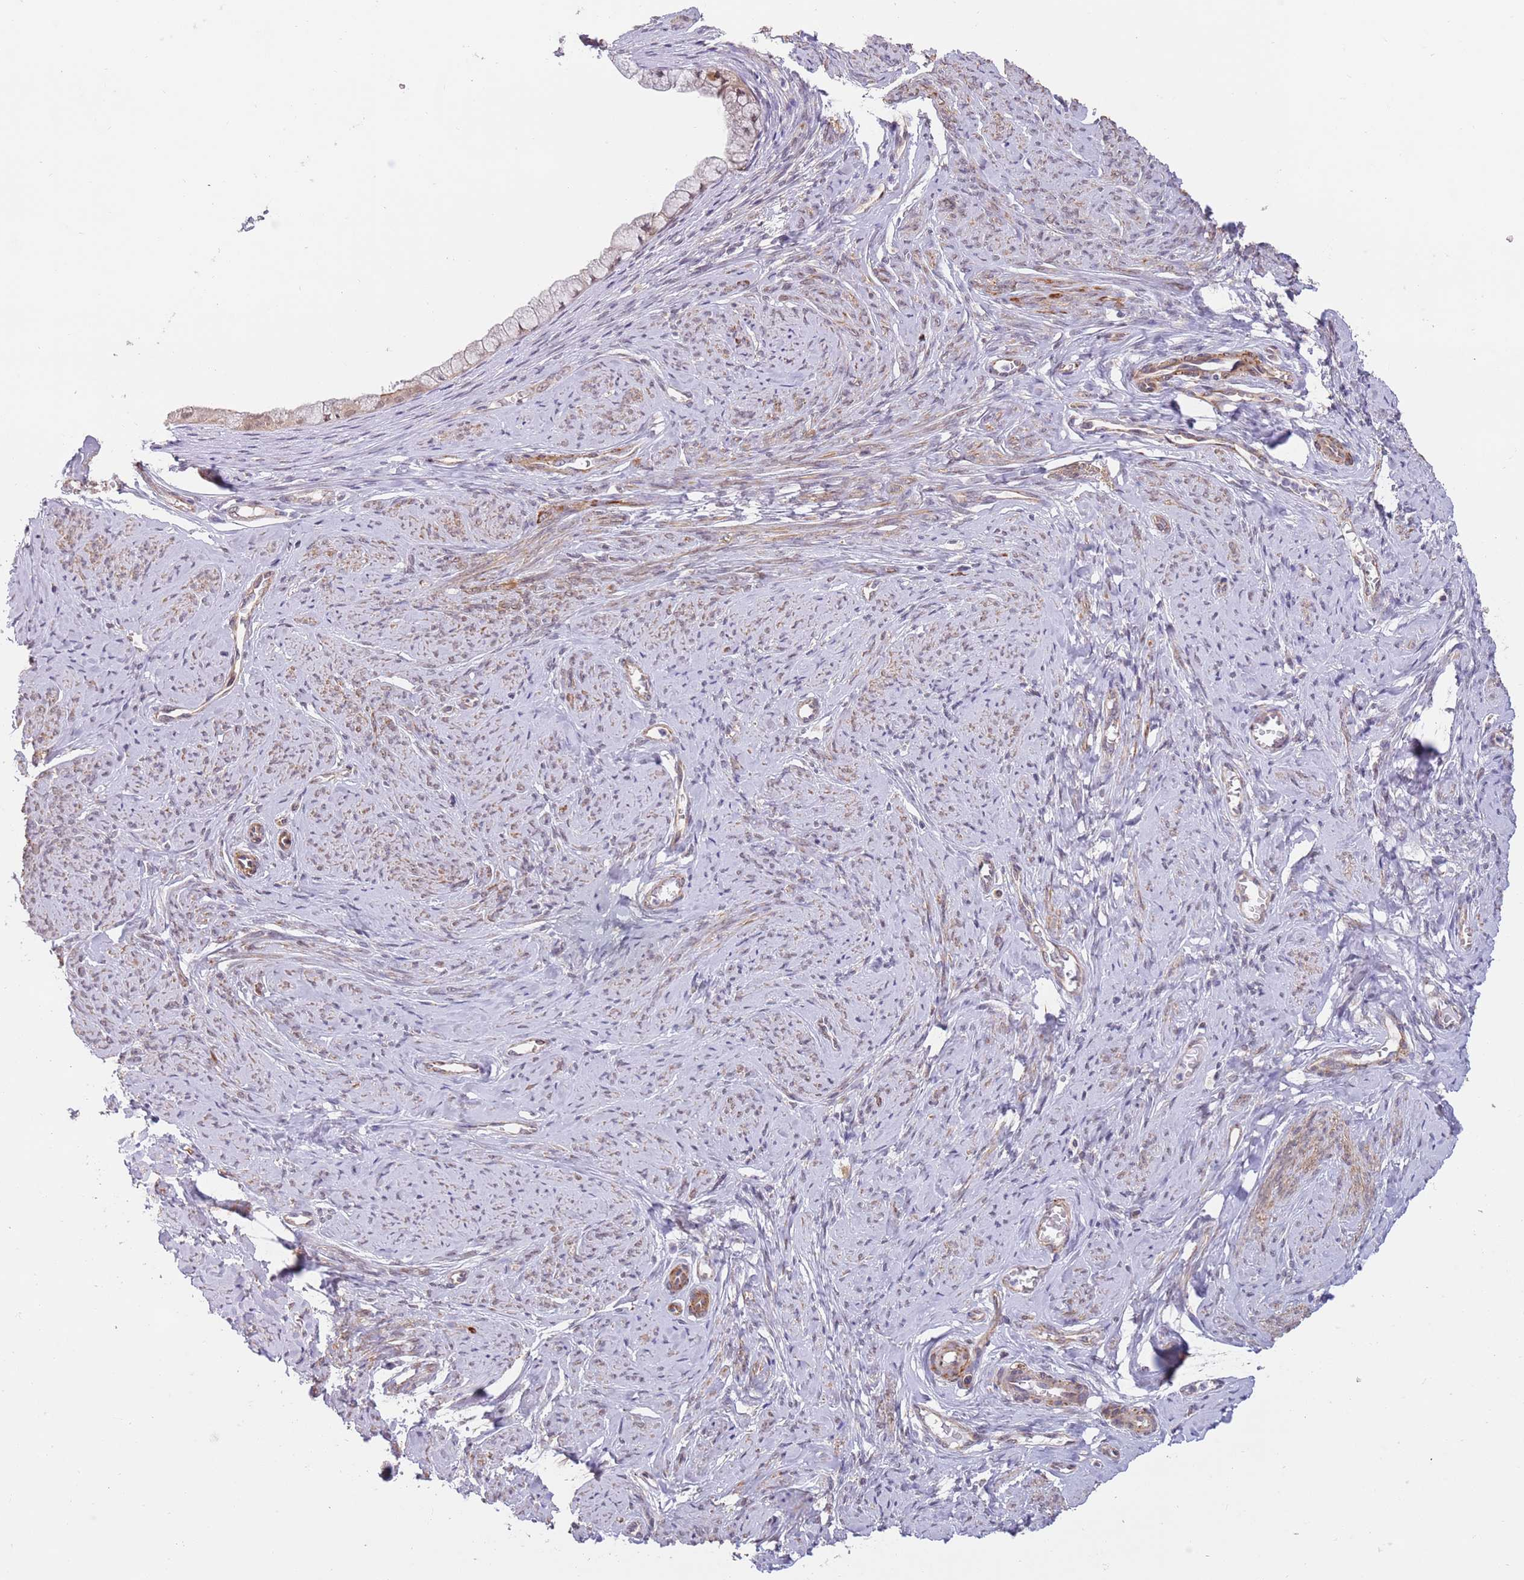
{"staining": {"intensity": "weak", "quantity": ">75%", "location": "cytoplasmic/membranous,nuclear"}, "tissue": "cervix", "cell_type": "Glandular cells", "image_type": "normal", "snomed": [{"axis": "morphology", "description": "Normal tissue, NOS"}, {"axis": "topography", "description": "Cervix"}], "caption": "Protein staining of benign cervix shows weak cytoplasmic/membranous,nuclear positivity in approximately >75% of glandular cells.", "gene": "UQCC3", "patient": {"sex": "female", "age": 42}}